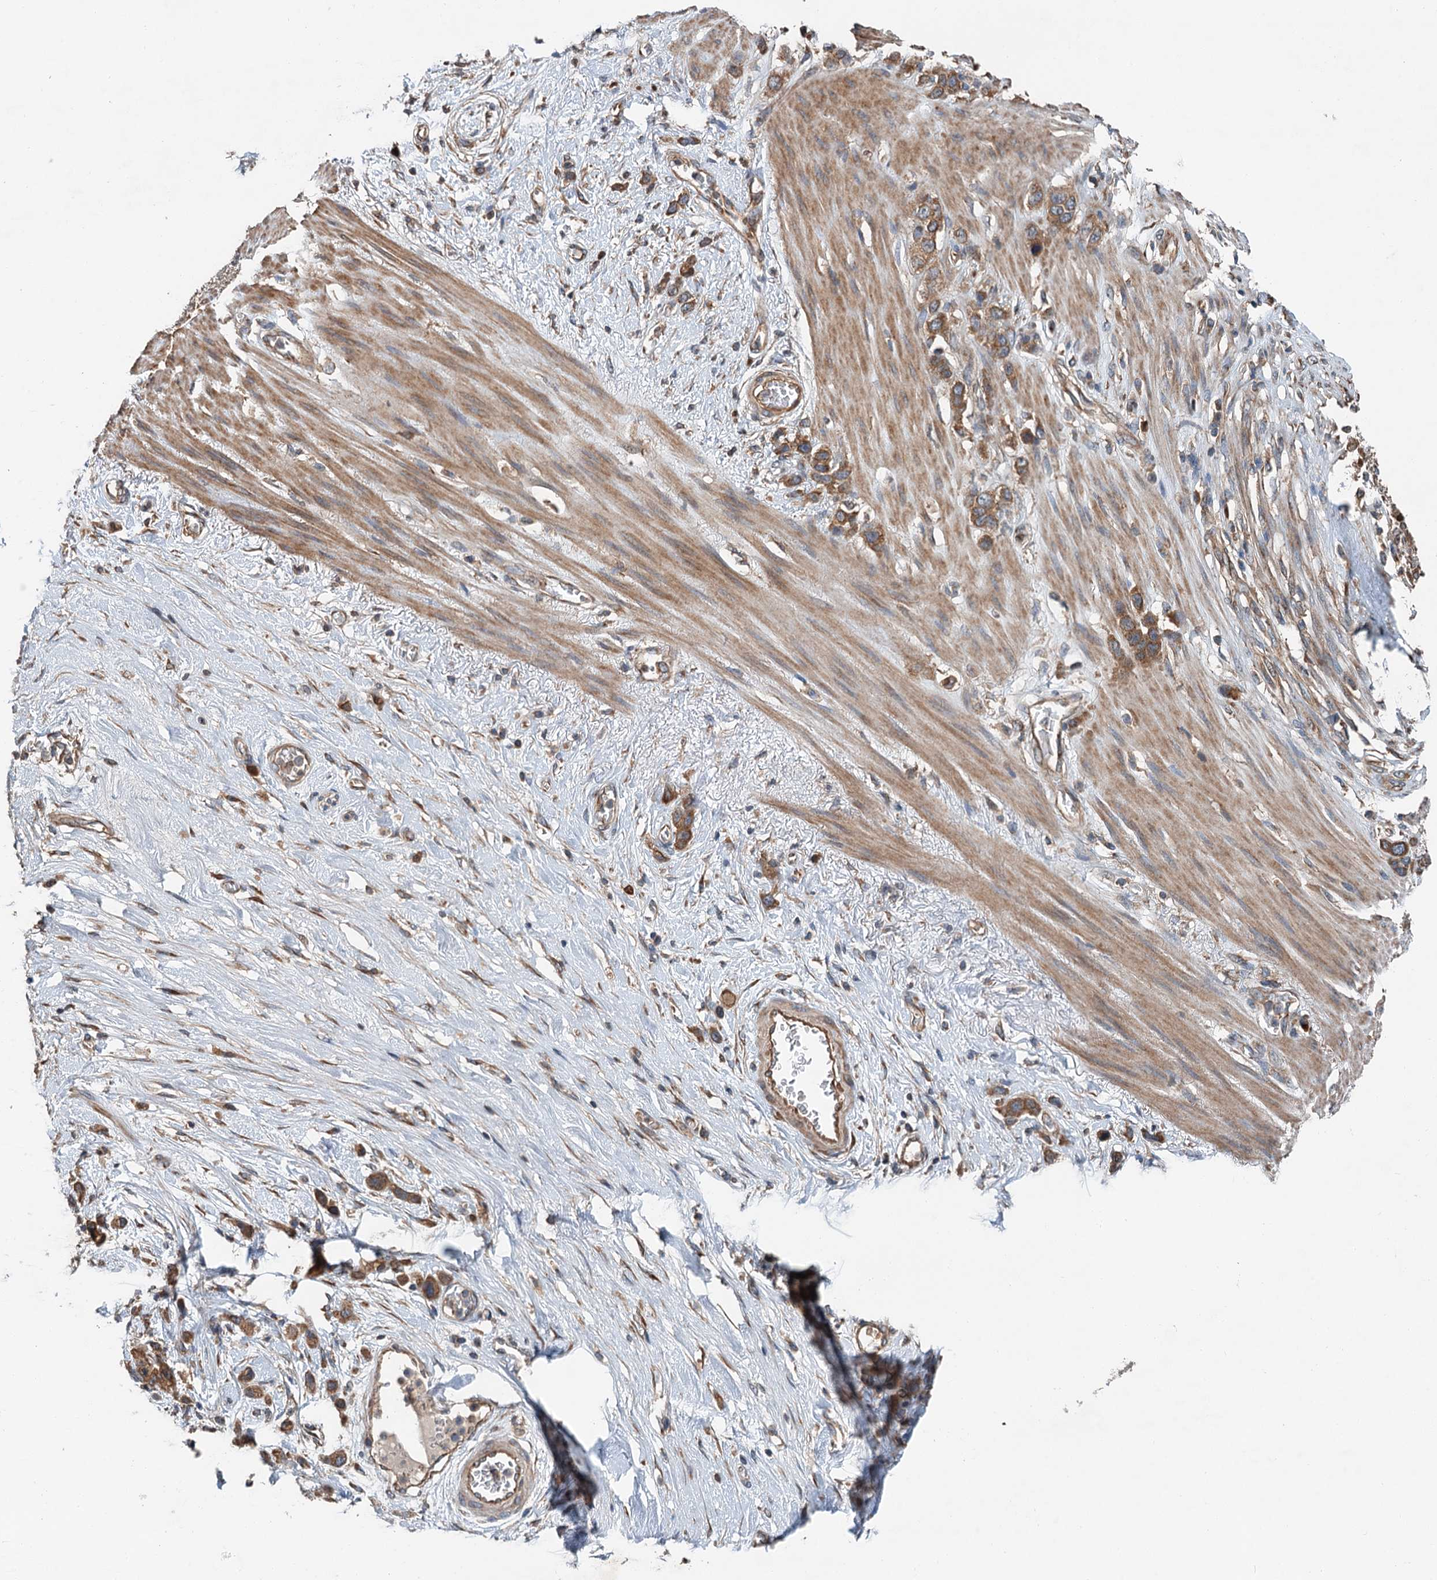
{"staining": {"intensity": "moderate", "quantity": ">75%", "location": "cytoplasmic/membranous"}, "tissue": "stomach cancer", "cell_type": "Tumor cells", "image_type": "cancer", "snomed": [{"axis": "morphology", "description": "Adenocarcinoma, NOS"}, {"axis": "morphology", "description": "Adenocarcinoma, High grade"}, {"axis": "topography", "description": "Stomach, upper"}, {"axis": "topography", "description": "Stomach, lower"}], "caption": "Adenocarcinoma (stomach) was stained to show a protein in brown. There is medium levels of moderate cytoplasmic/membranous staining in about >75% of tumor cells. Nuclei are stained in blue.", "gene": "COG3", "patient": {"sex": "female", "age": 65}}